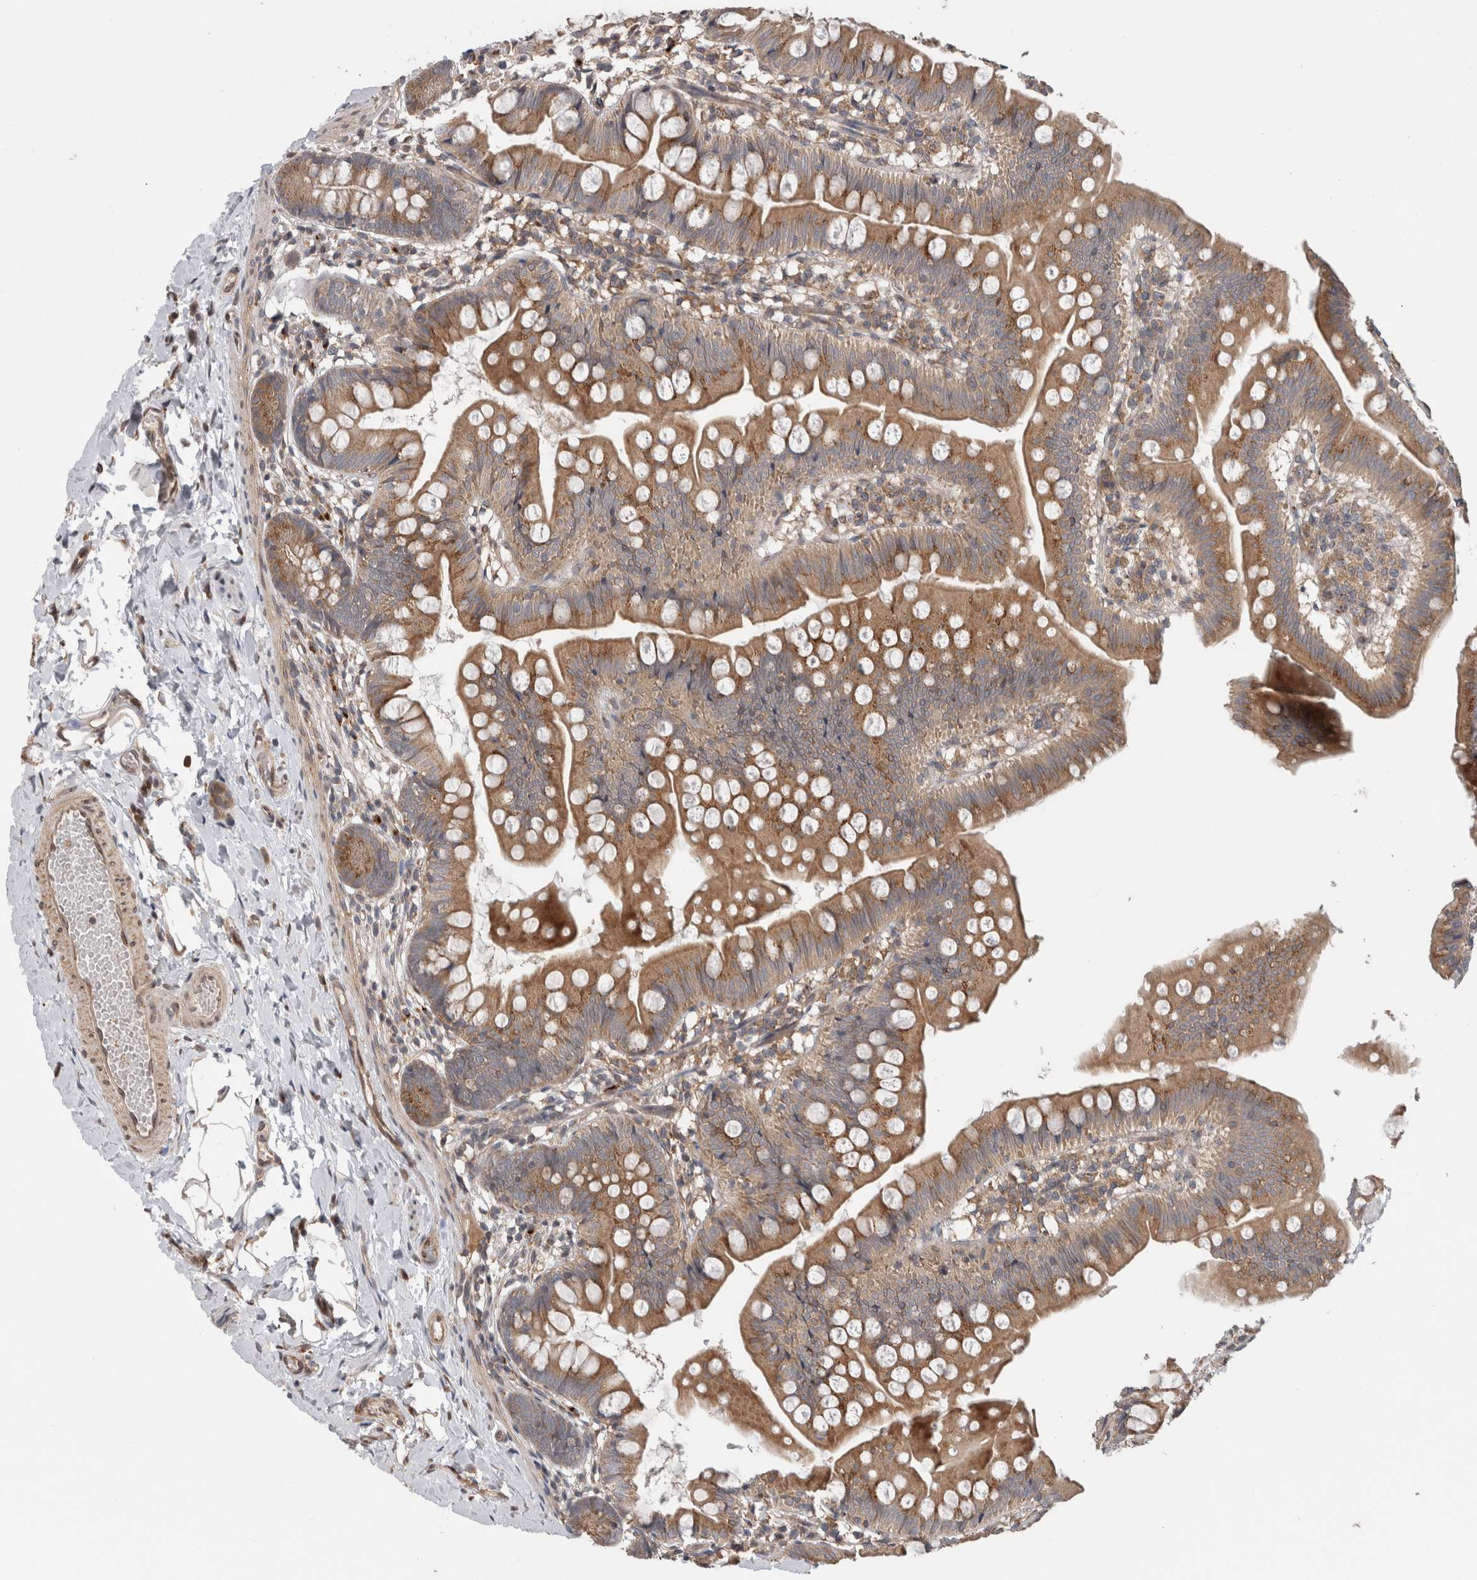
{"staining": {"intensity": "moderate", "quantity": ">75%", "location": "cytoplasmic/membranous"}, "tissue": "small intestine", "cell_type": "Glandular cells", "image_type": "normal", "snomed": [{"axis": "morphology", "description": "Normal tissue, NOS"}, {"axis": "topography", "description": "Small intestine"}], "caption": "Approximately >75% of glandular cells in normal small intestine demonstrate moderate cytoplasmic/membranous protein staining as visualized by brown immunohistochemical staining.", "gene": "TRIM5", "patient": {"sex": "male", "age": 7}}